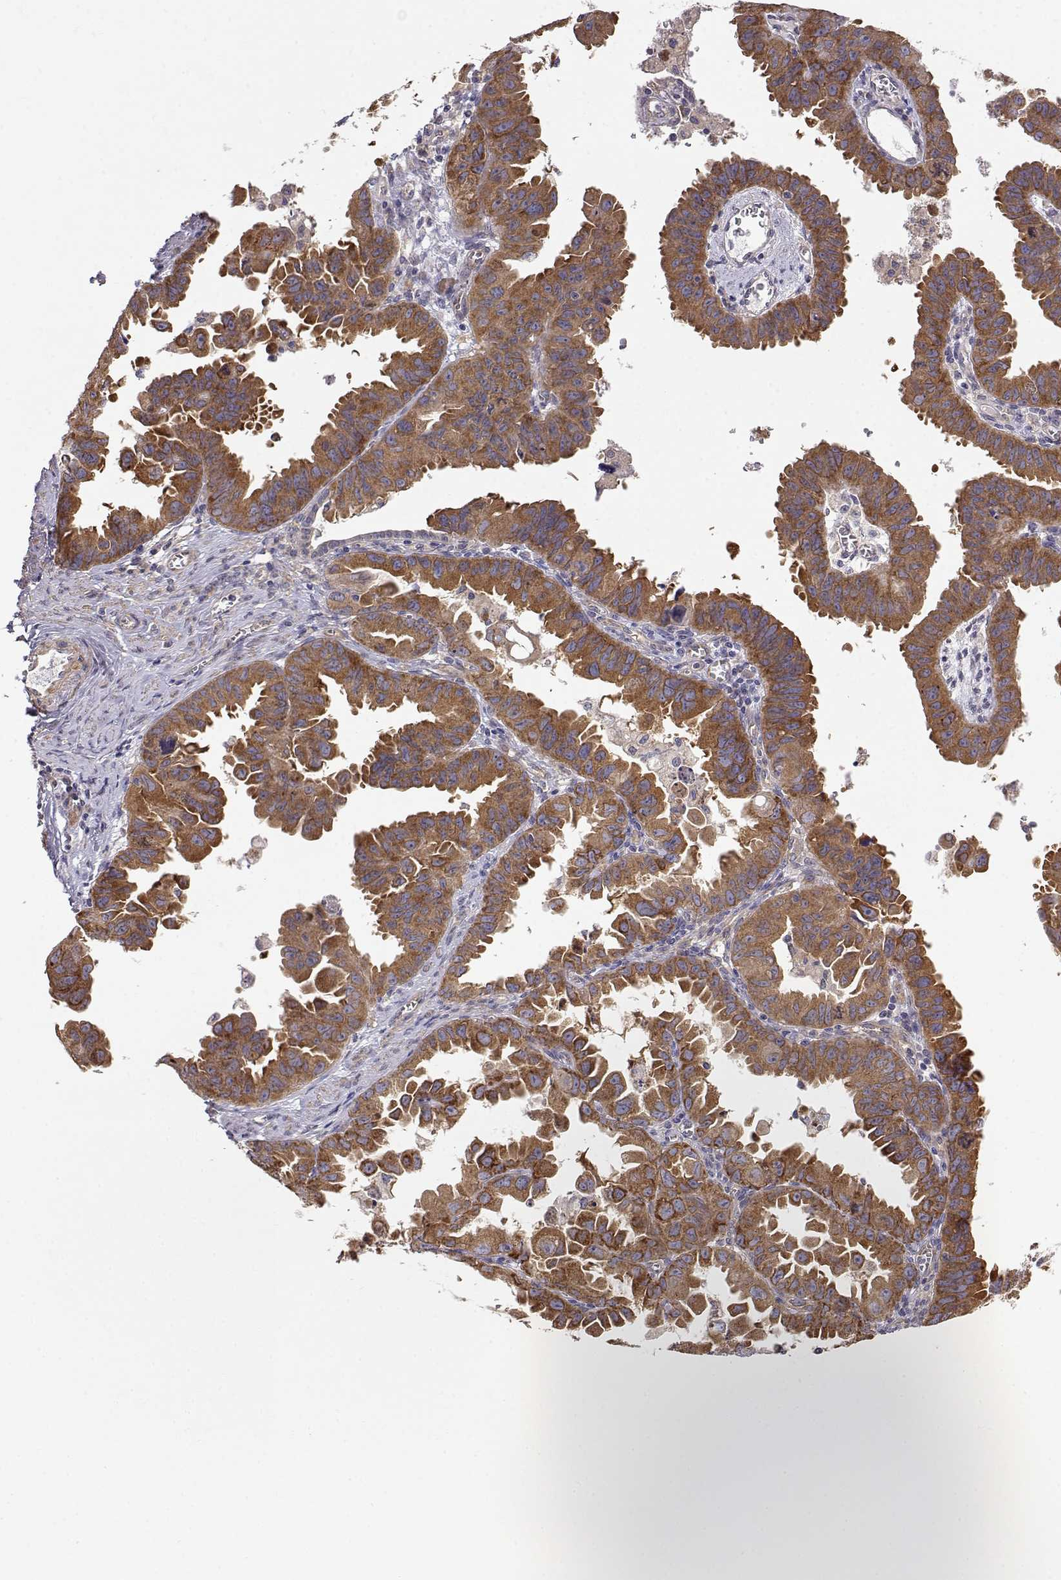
{"staining": {"intensity": "strong", "quantity": ">75%", "location": "cytoplasmic/membranous"}, "tissue": "ovarian cancer", "cell_type": "Tumor cells", "image_type": "cancer", "snomed": [{"axis": "morphology", "description": "Carcinoma, endometroid"}, {"axis": "topography", "description": "Ovary"}], "caption": "A brown stain highlights strong cytoplasmic/membranous expression of a protein in ovarian cancer (endometroid carcinoma) tumor cells. (IHC, brightfield microscopy, high magnification).", "gene": "PAIP1", "patient": {"sex": "female", "age": 85}}